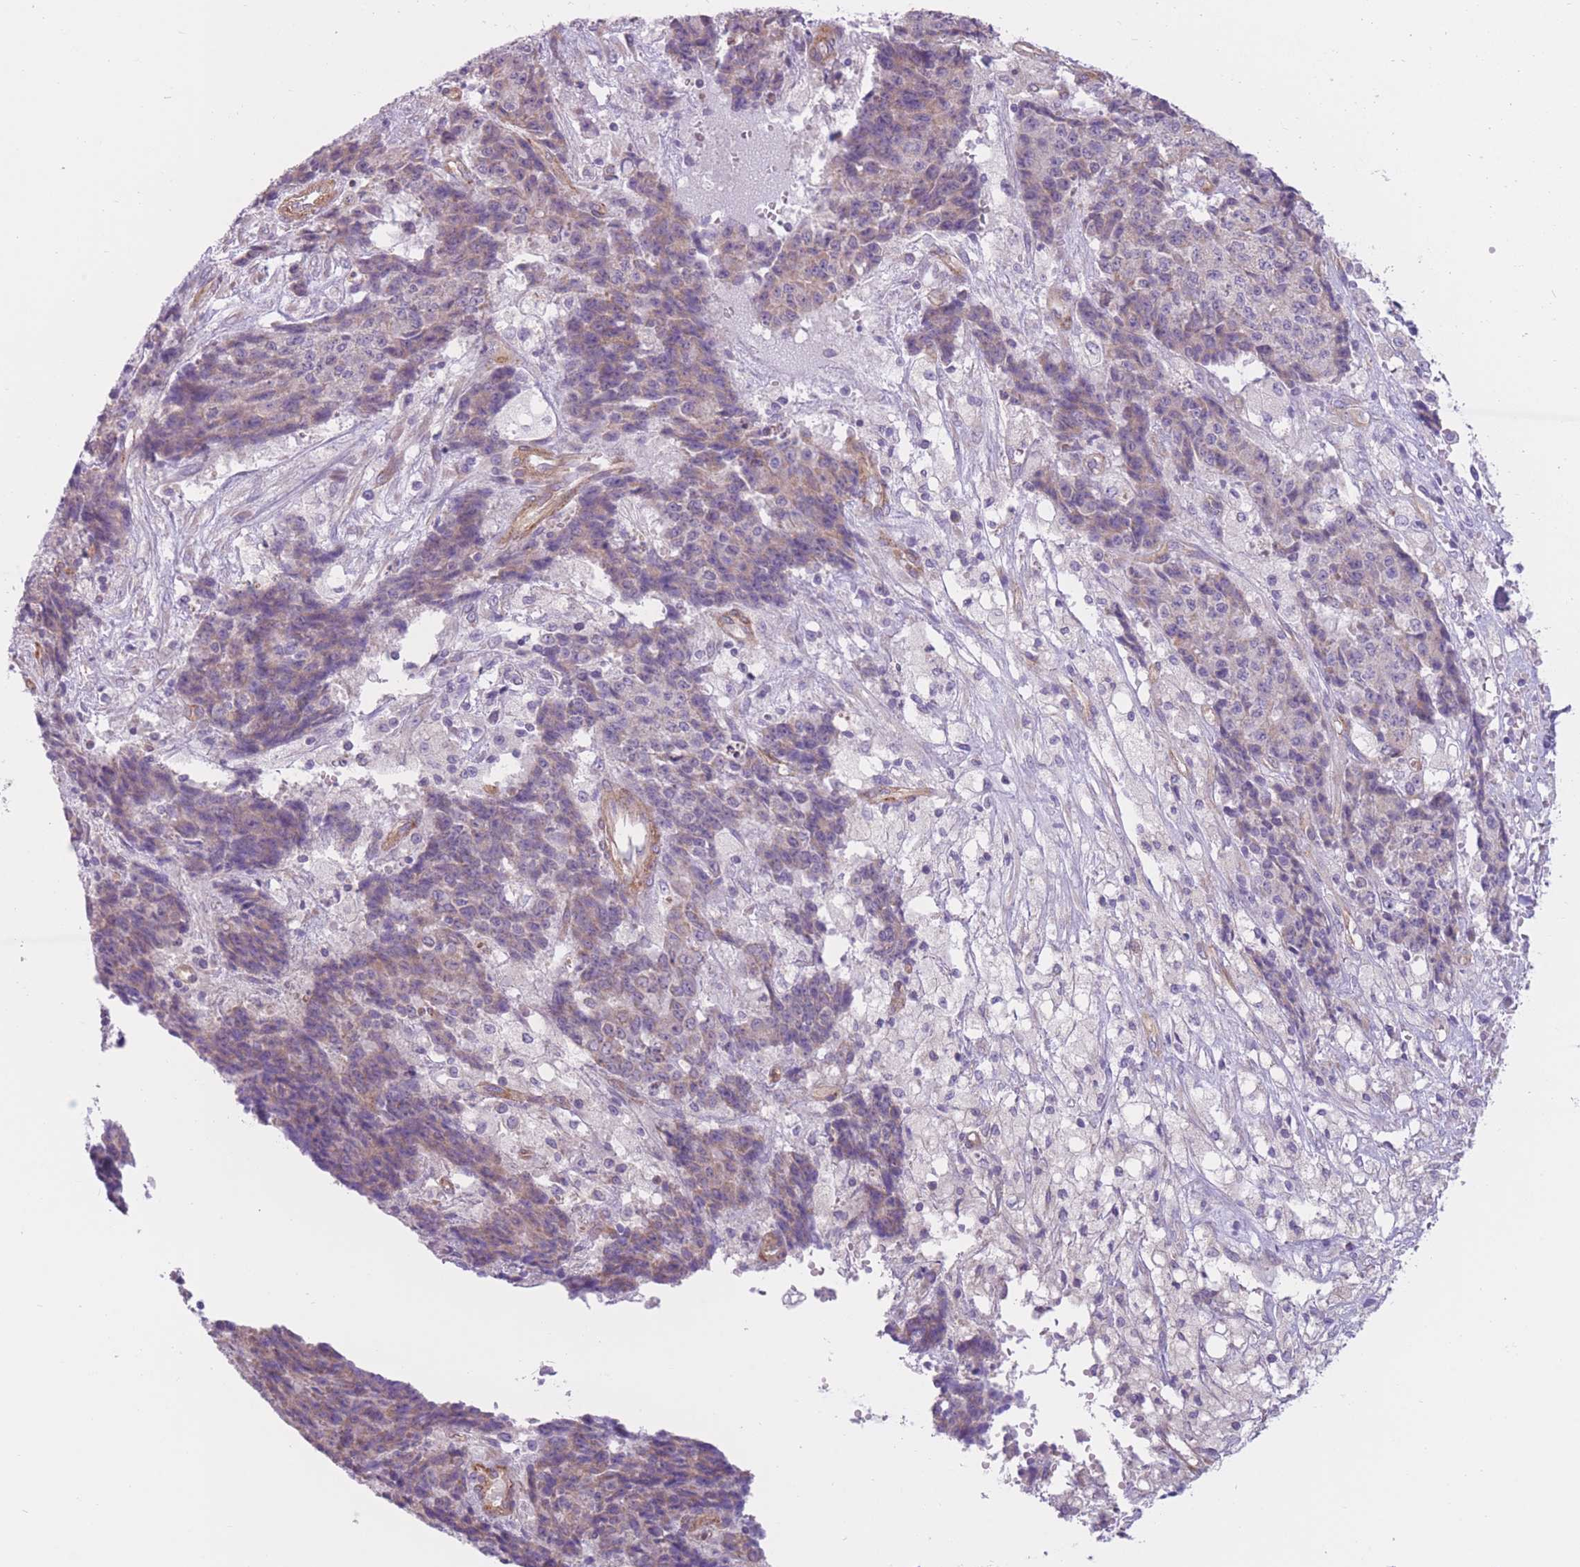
{"staining": {"intensity": "moderate", "quantity": "<25%", "location": "cytoplasmic/membranous"}, "tissue": "ovarian cancer", "cell_type": "Tumor cells", "image_type": "cancer", "snomed": [{"axis": "morphology", "description": "Carcinoma, endometroid"}, {"axis": "topography", "description": "Ovary"}], "caption": "This is an image of IHC staining of ovarian cancer (endometroid carcinoma), which shows moderate positivity in the cytoplasmic/membranous of tumor cells.", "gene": "SERPINB3", "patient": {"sex": "female", "age": 42}}